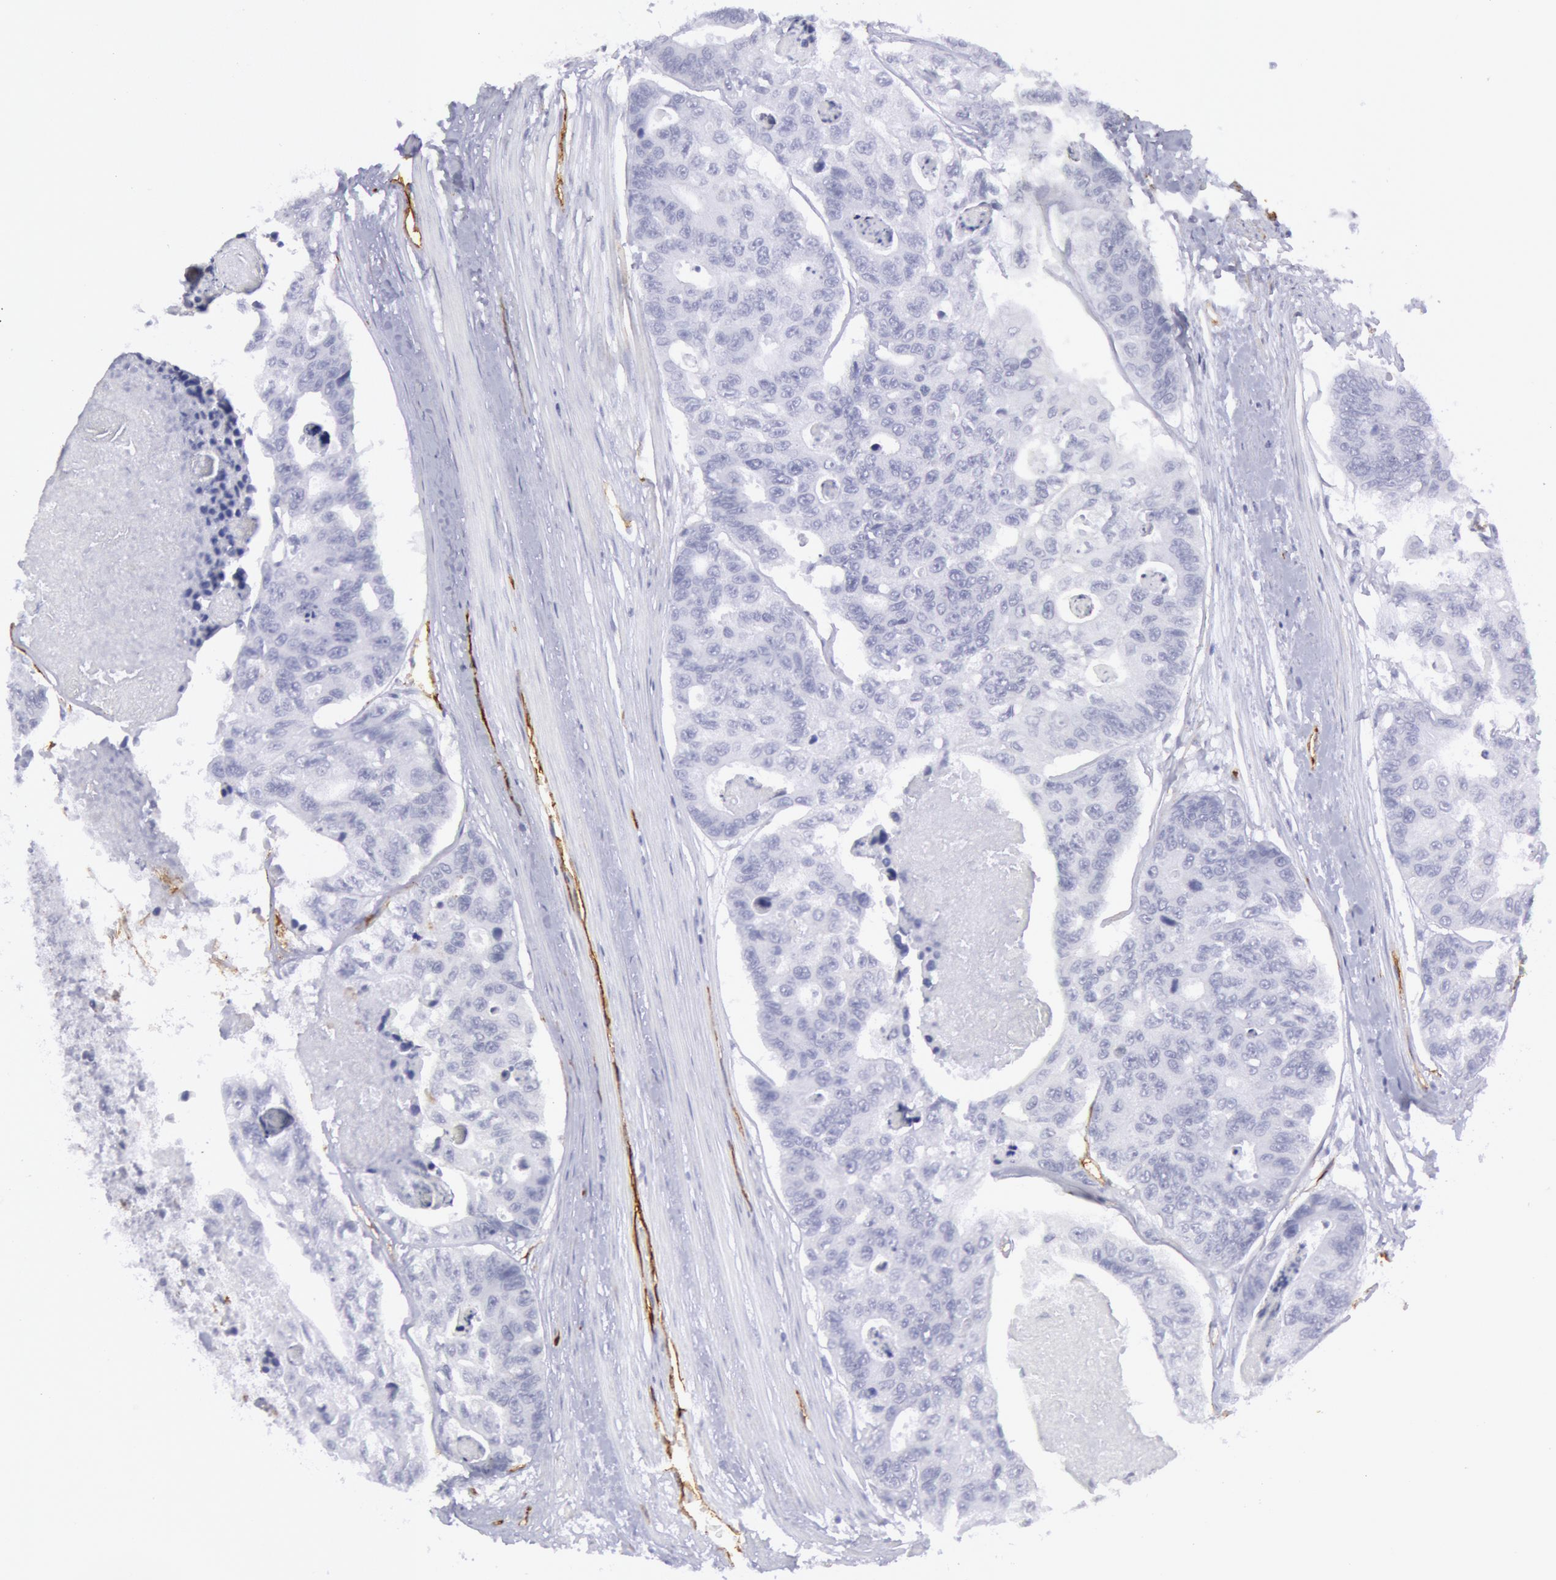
{"staining": {"intensity": "negative", "quantity": "none", "location": "none"}, "tissue": "colorectal cancer", "cell_type": "Tumor cells", "image_type": "cancer", "snomed": [{"axis": "morphology", "description": "Adenocarcinoma, NOS"}, {"axis": "topography", "description": "Colon"}], "caption": "A micrograph of colorectal cancer (adenocarcinoma) stained for a protein displays no brown staining in tumor cells.", "gene": "CDH13", "patient": {"sex": "female", "age": 86}}